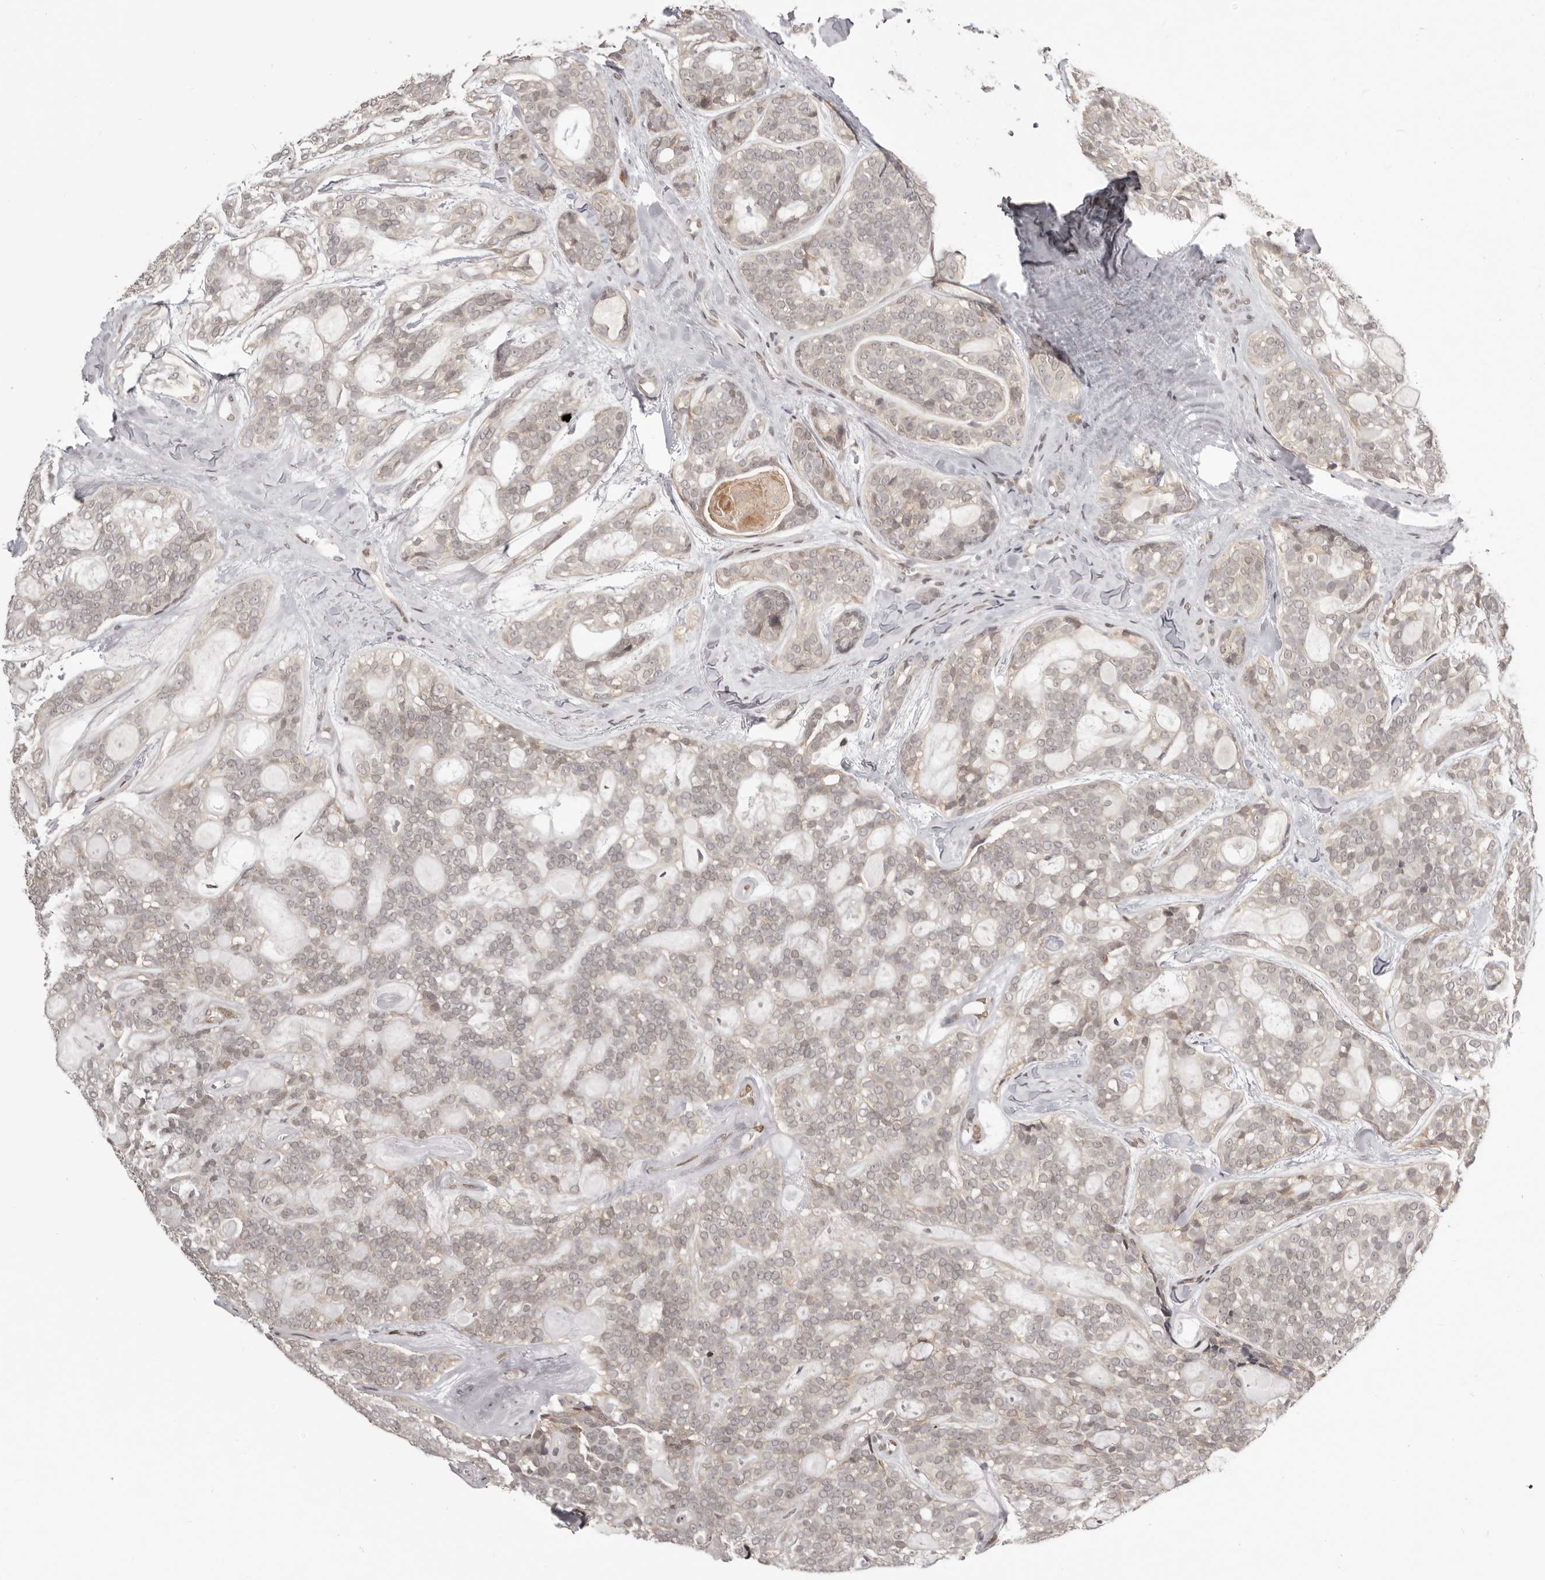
{"staining": {"intensity": "weak", "quantity": "<25%", "location": "cytoplasmic/membranous"}, "tissue": "head and neck cancer", "cell_type": "Tumor cells", "image_type": "cancer", "snomed": [{"axis": "morphology", "description": "Adenocarcinoma, NOS"}, {"axis": "topography", "description": "Head-Neck"}], "caption": "Immunohistochemistry of human head and neck cancer shows no positivity in tumor cells.", "gene": "RNF2", "patient": {"sex": "male", "age": 66}}